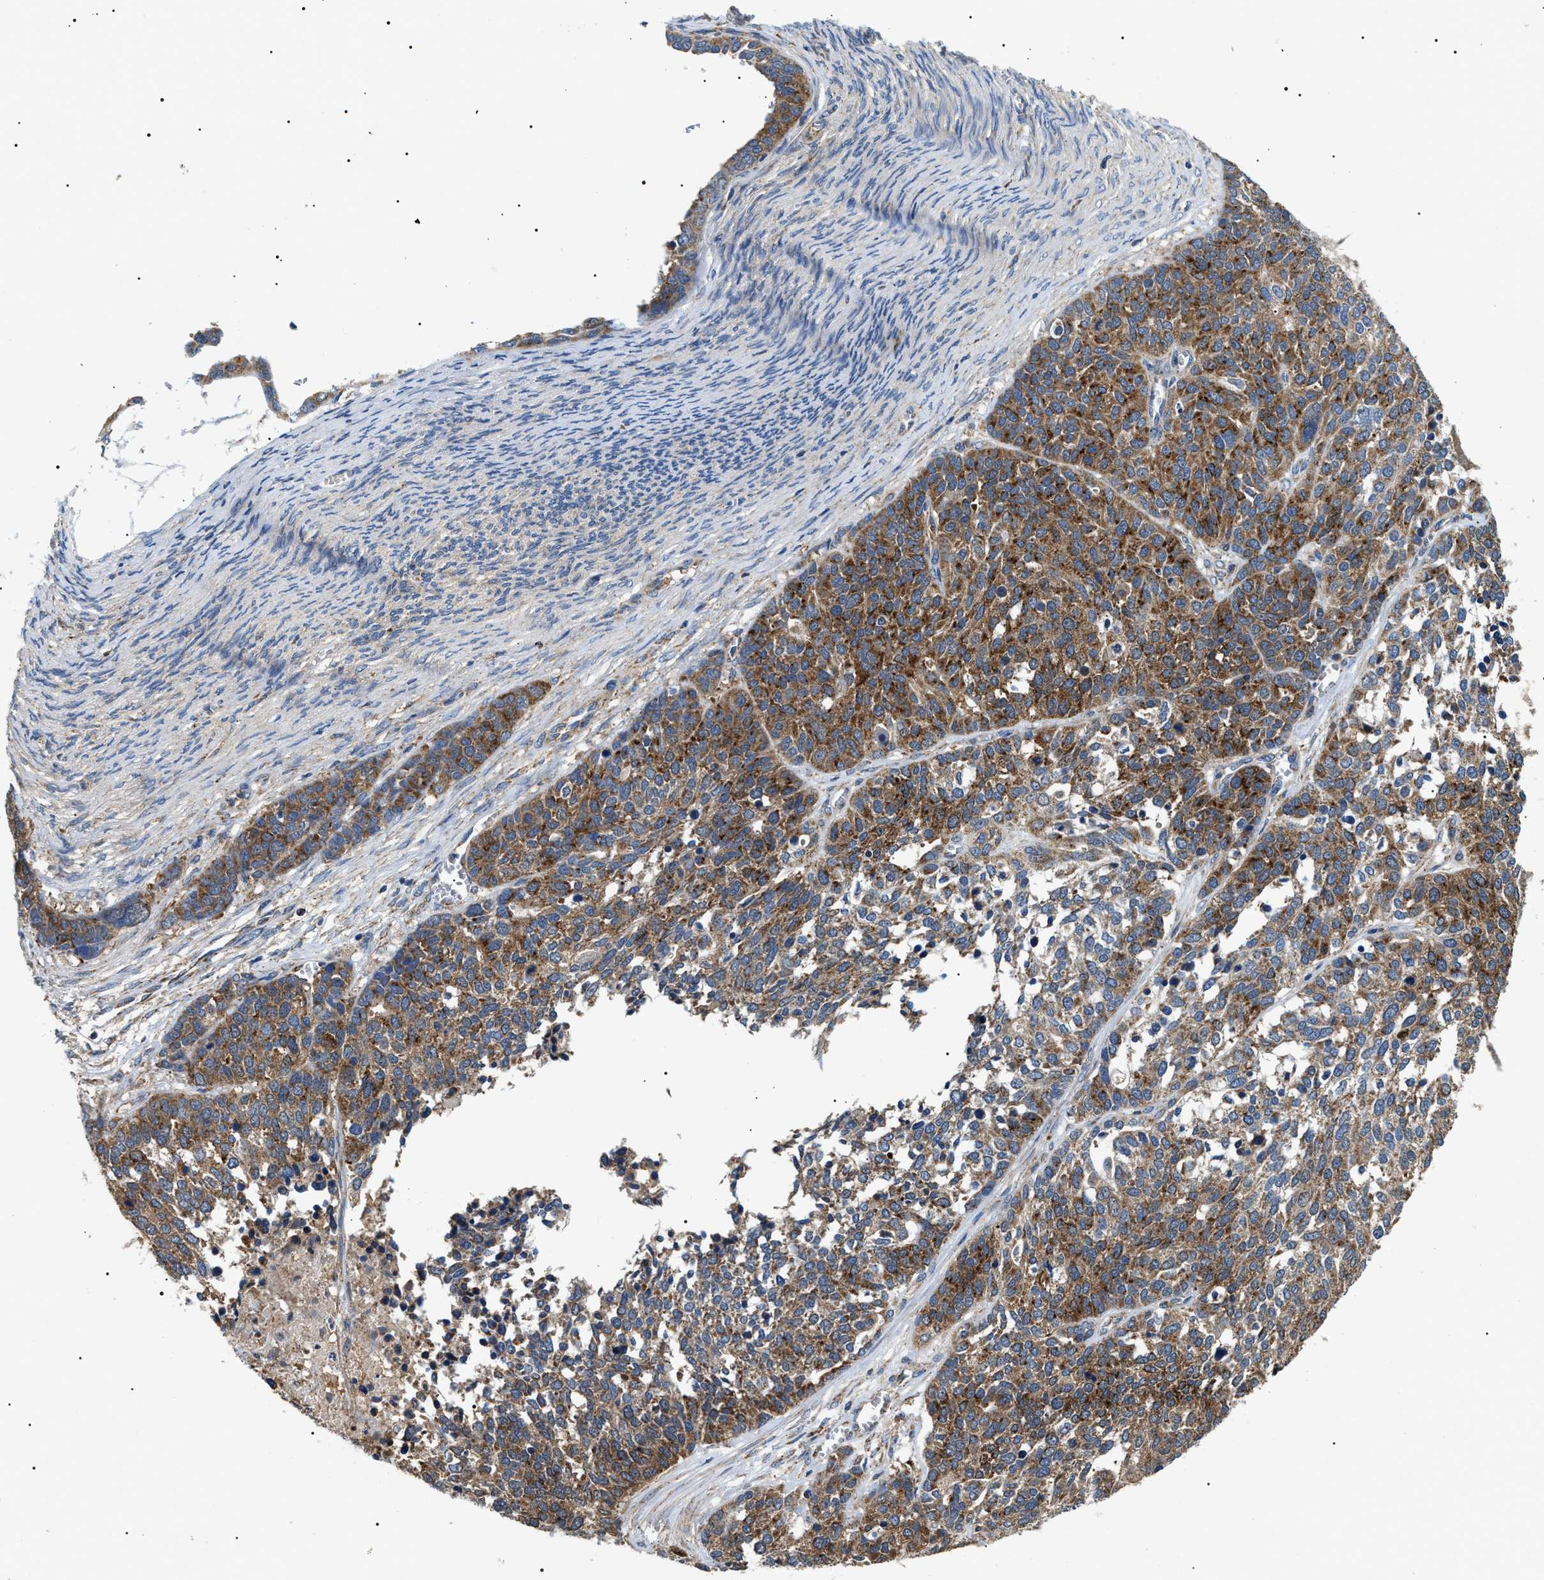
{"staining": {"intensity": "moderate", "quantity": ">75%", "location": "cytoplasmic/membranous"}, "tissue": "ovarian cancer", "cell_type": "Tumor cells", "image_type": "cancer", "snomed": [{"axis": "morphology", "description": "Cystadenocarcinoma, serous, NOS"}, {"axis": "topography", "description": "Ovary"}], "caption": "Ovarian cancer stained with immunohistochemistry exhibits moderate cytoplasmic/membranous expression in approximately >75% of tumor cells.", "gene": "OXSM", "patient": {"sex": "female", "age": 44}}